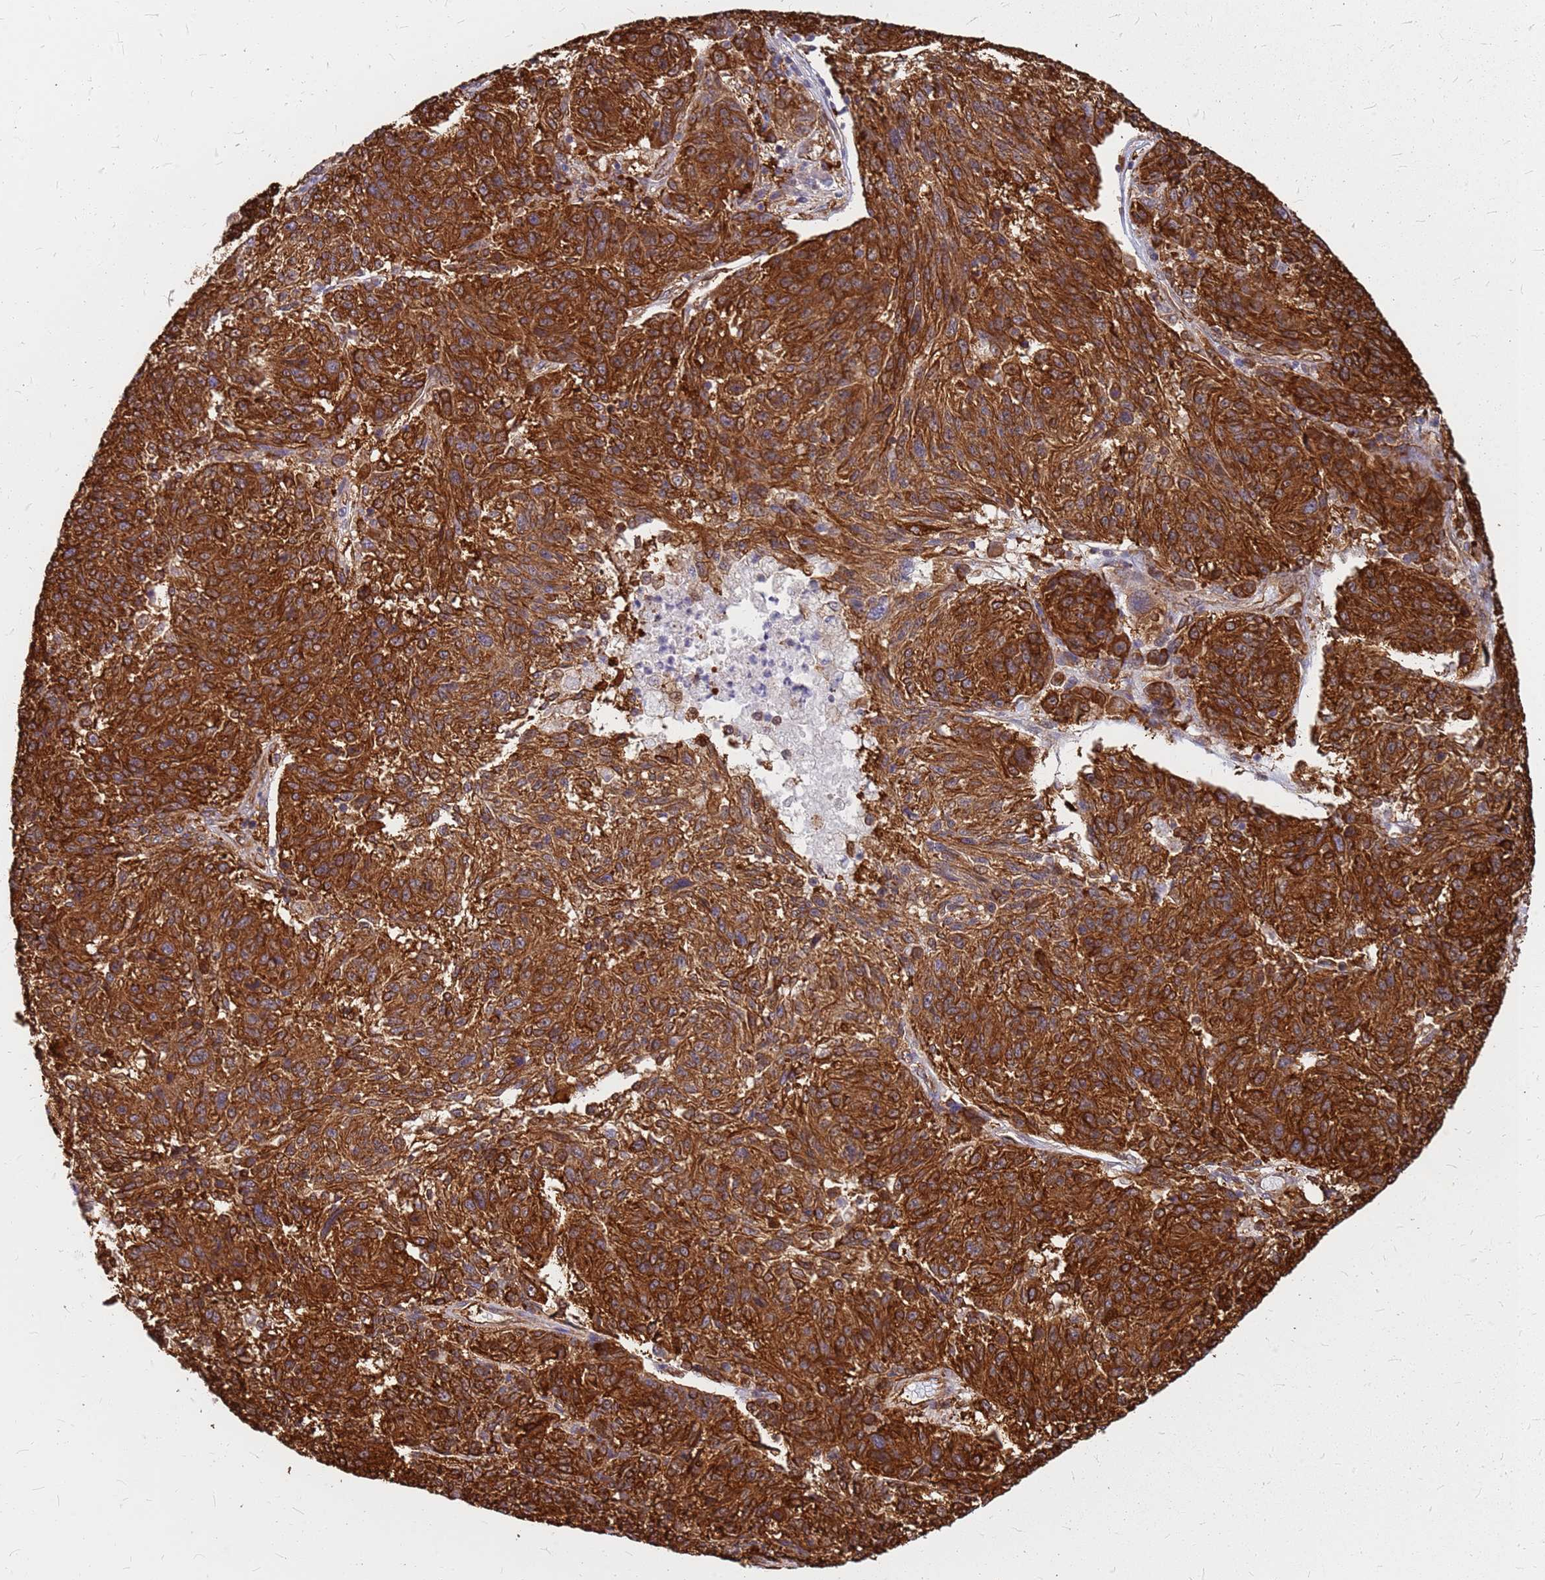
{"staining": {"intensity": "strong", "quantity": ">75%", "location": "cytoplasmic/membranous"}, "tissue": "melanoma", "cell_type": "Tumor cells", "image_type": "cancer", "snomed": [{"axis": "morphology", "description": "Malignant melanoma, NOS"}, {"axis": "topography", "description": "Skin"}], "caption": "A high amount of strong cytoplasmic/membranous positivity is present in about >75% of tumor cells in melanoma tissue. Nuclei are stained in blue.", "gene": "HDX", "patient": {"sex": "male", "age": 53}}